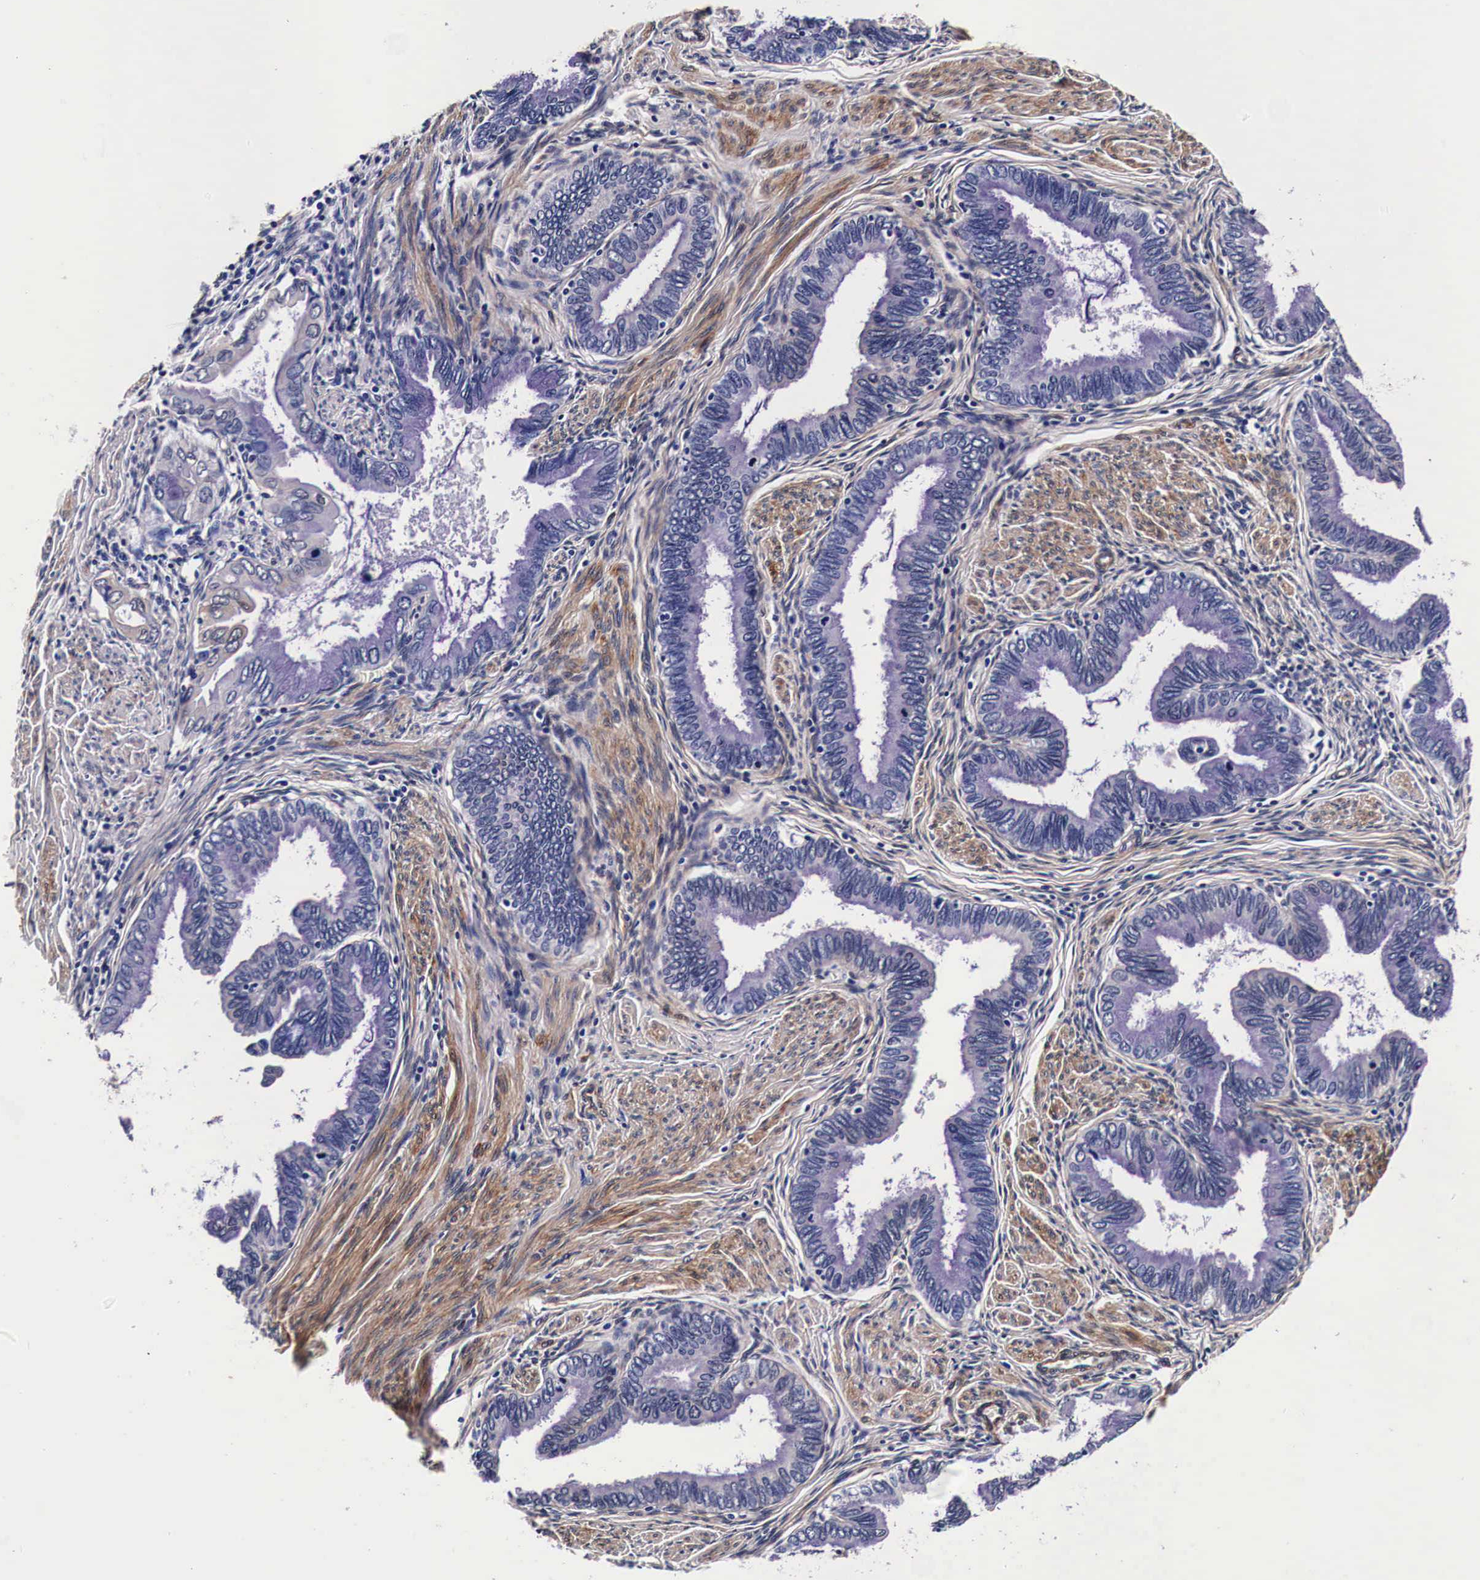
{"staining": {"intensity": "negative", "quantity": "none", "location": "none"}, "tissue": "cervical cancer", "cell_type": "Tumor cells", "image_type": "cancer", "snomed": [{"axis": "morphology", "description": "Adenocarcinoma, NOS"}, {"axis": "topography", "description": "Cervix"}], "caption": "Micrograph shows no protein staining in tumor cells of cervical adenocarcinoma tissue.", "gene": "HSPB1", "patient": {"sex": "female", "age": 49}}